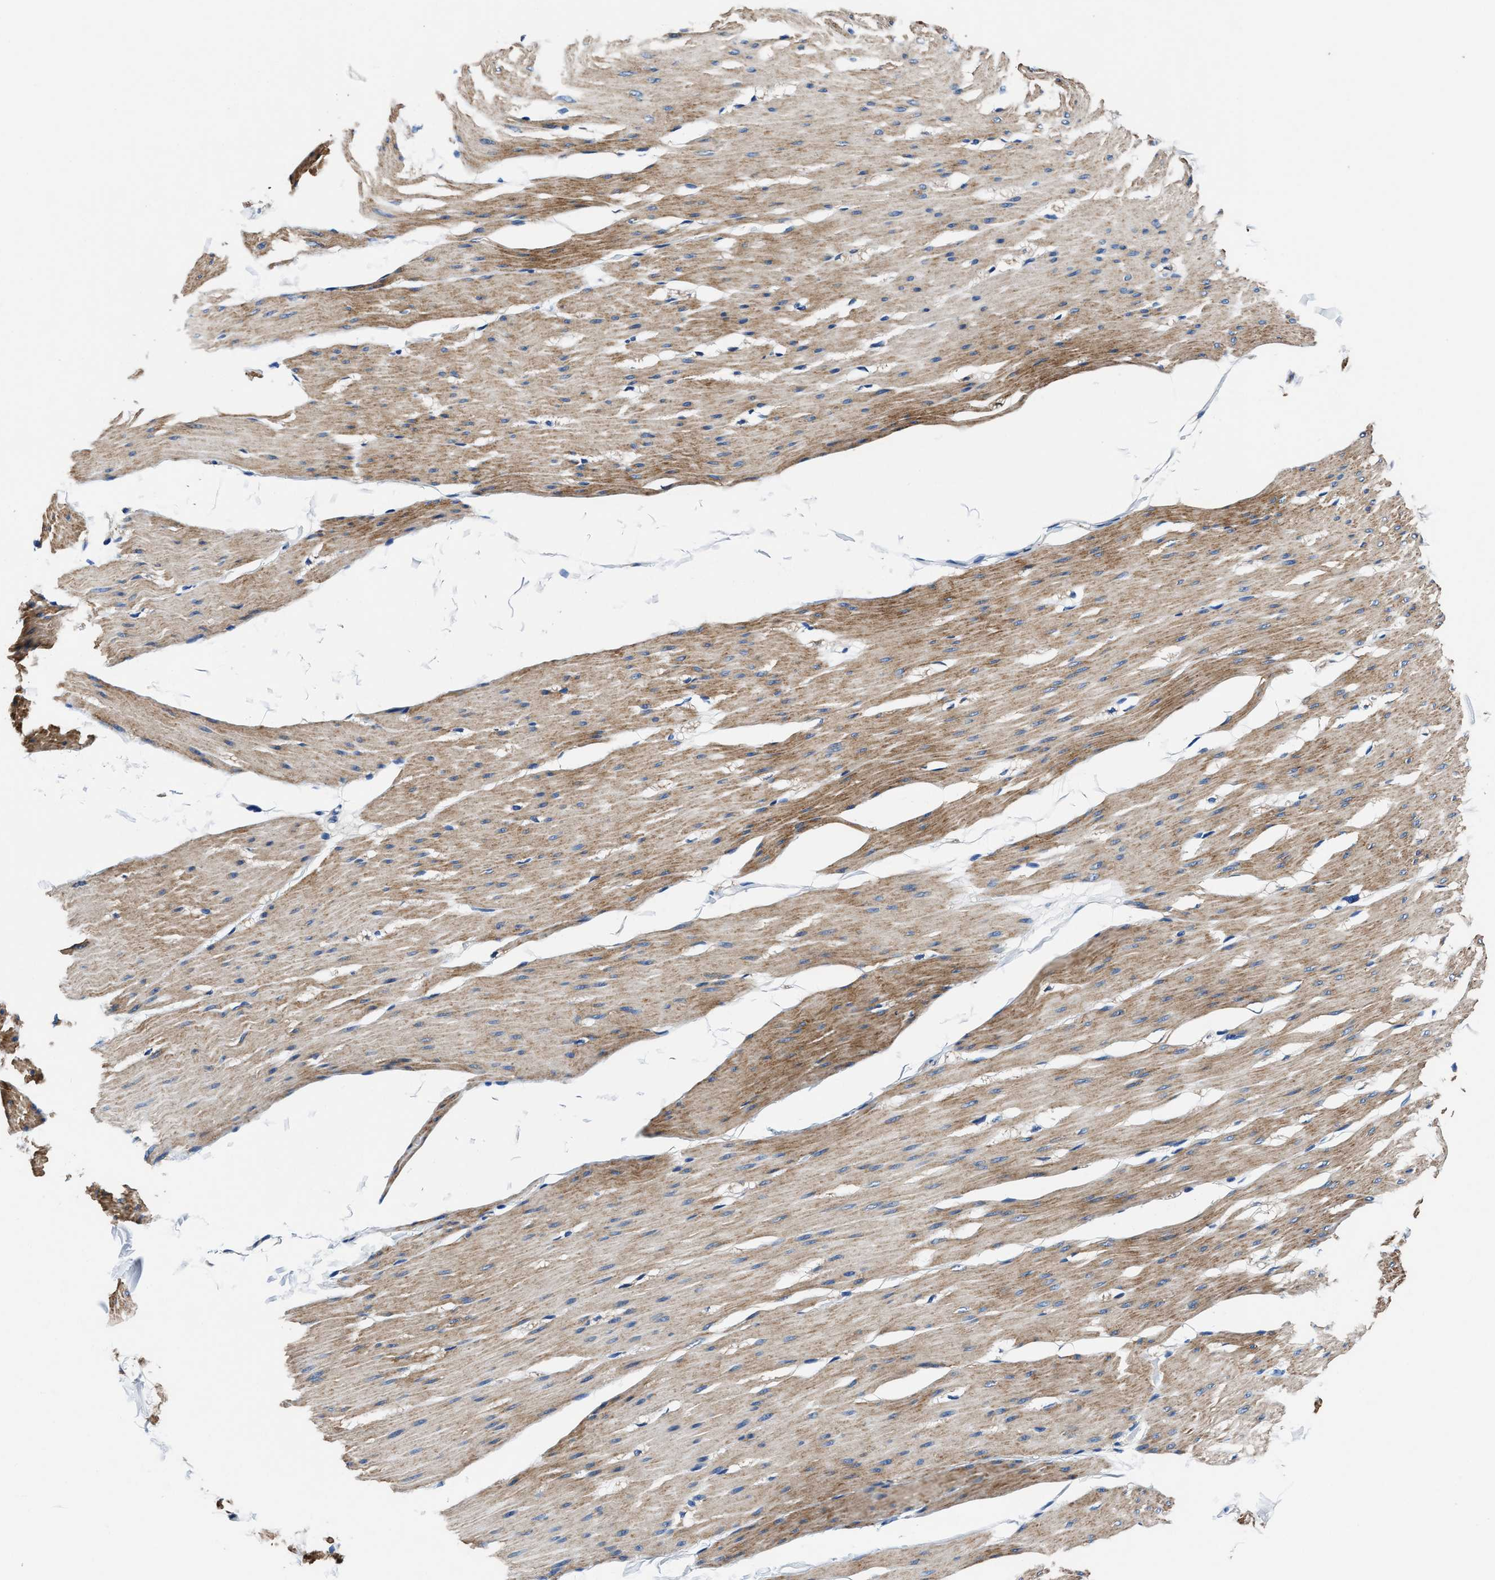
{"staining": {"intensity": "moderate", "quantity": ">75%", "location": "cytoplasmic/membranous"}, "tissue": "smooth muscle", "cell_type": "Smooth muscle cells", "image_type": "normal", "snomed": [{"axis": "morphology", "description": "Normal tissue, NOS"}, {"axis": "topography", "description": "Smooth muscle"}, {"axis": "topography", "description": "Colon"}], "caption": "IHC micrograph of benign smooth muscle stained for a protein (brown), which shows medium levels of moderate cytoplasmic/membranous staining in approximately >75% of smooth muscle cells.", "gene": "NEU1", "patient": {"sex": "male", "age": 67}}